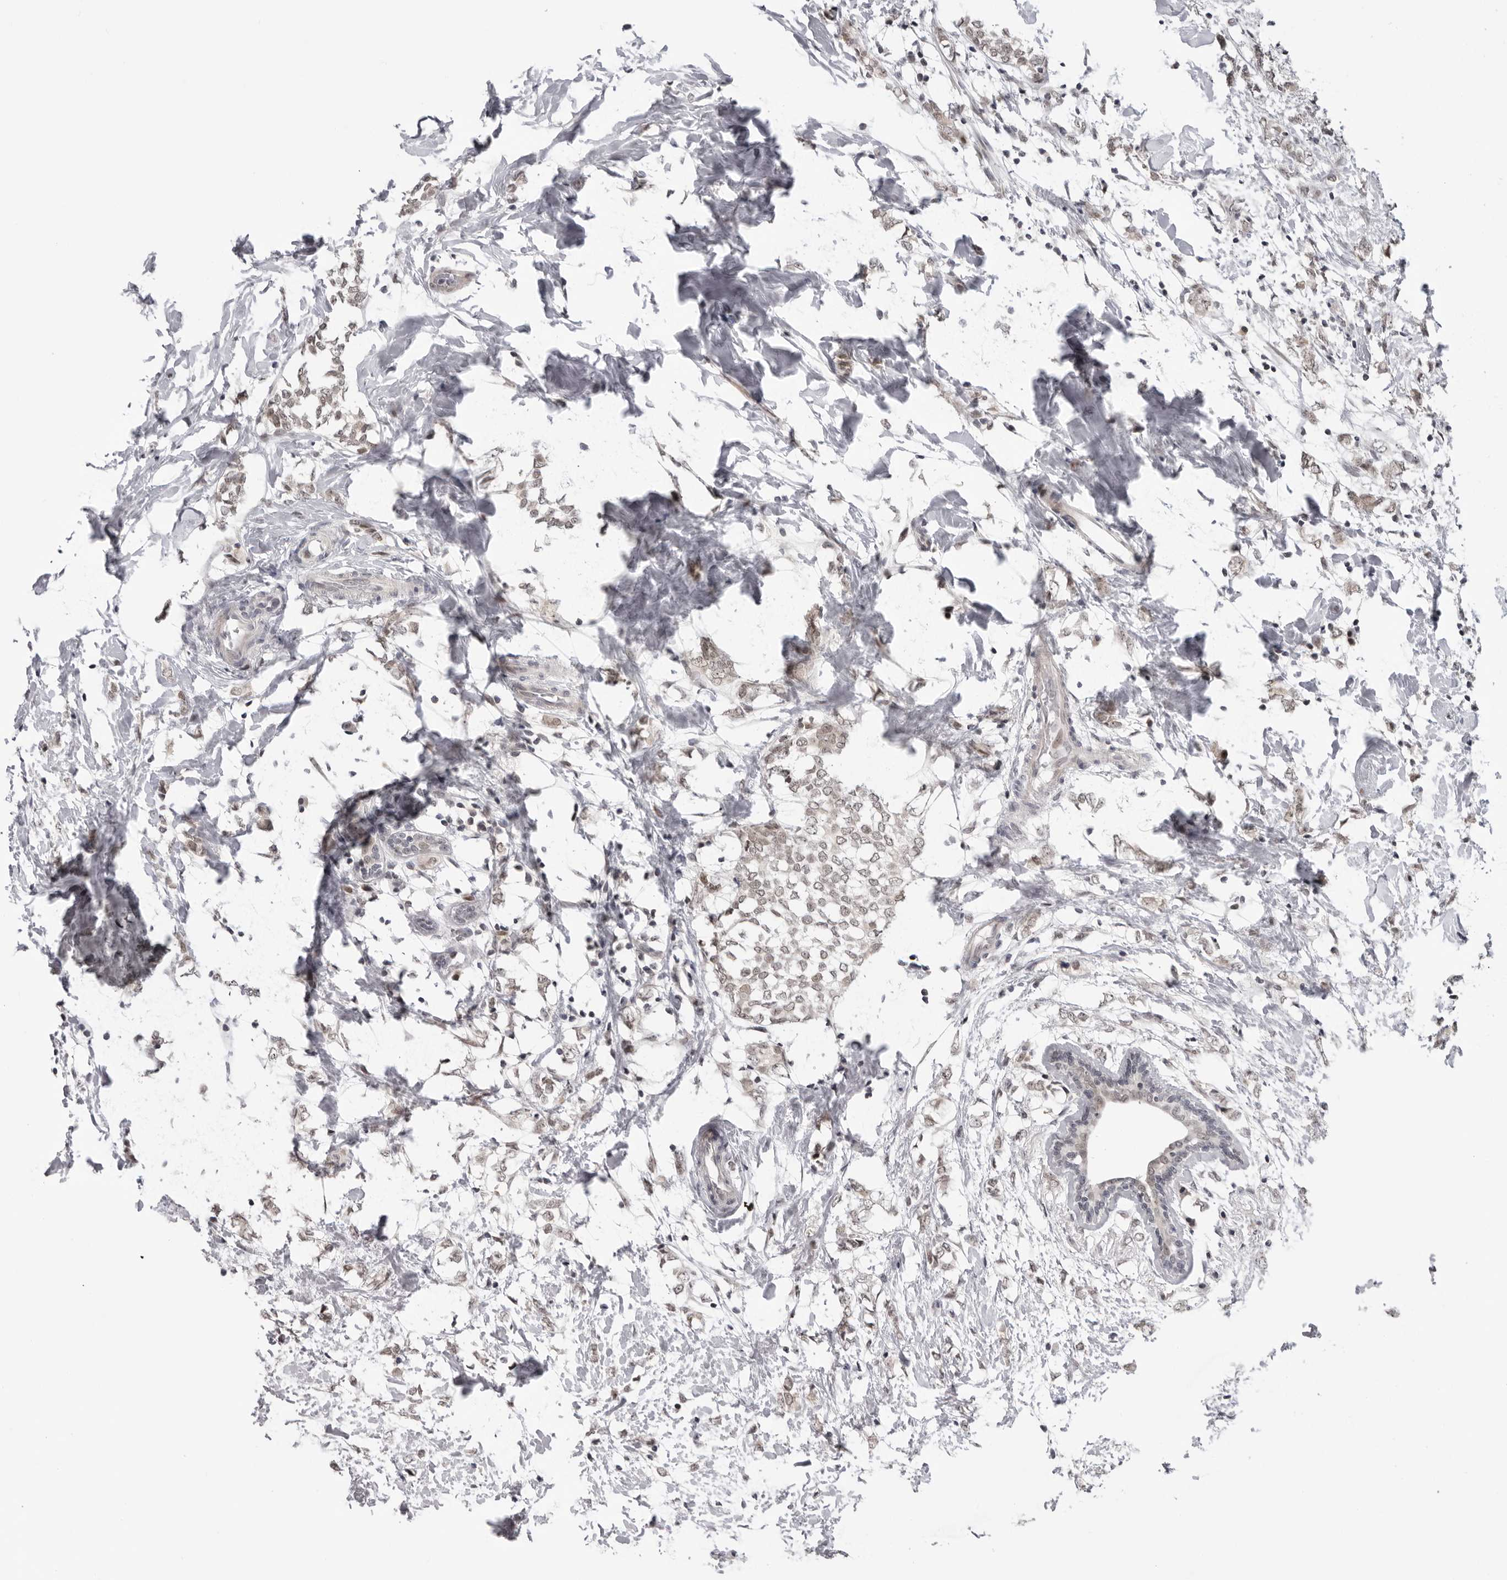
{"staining": {"intensity": "weak", "quantity": ">75%", "location": "nuclear"}, "tissue": "breast cancer", "cell_type": "Tumor cells", "image_type": "cancer", "snomed": [{"axis": "morphology", "description": "Normal tissue, NOS"}, {"axis": "morphology", "description": "Lobular carcinoma"}, {"axis": "topography", "description": "Breast"}], "caption": "Protein staining shows weak nuclear positivity in about >75% of tumor cells in lobular carcinoma (breast).", "gene": "ALPK2", "patient": {"sex": "female", "age": 47}}